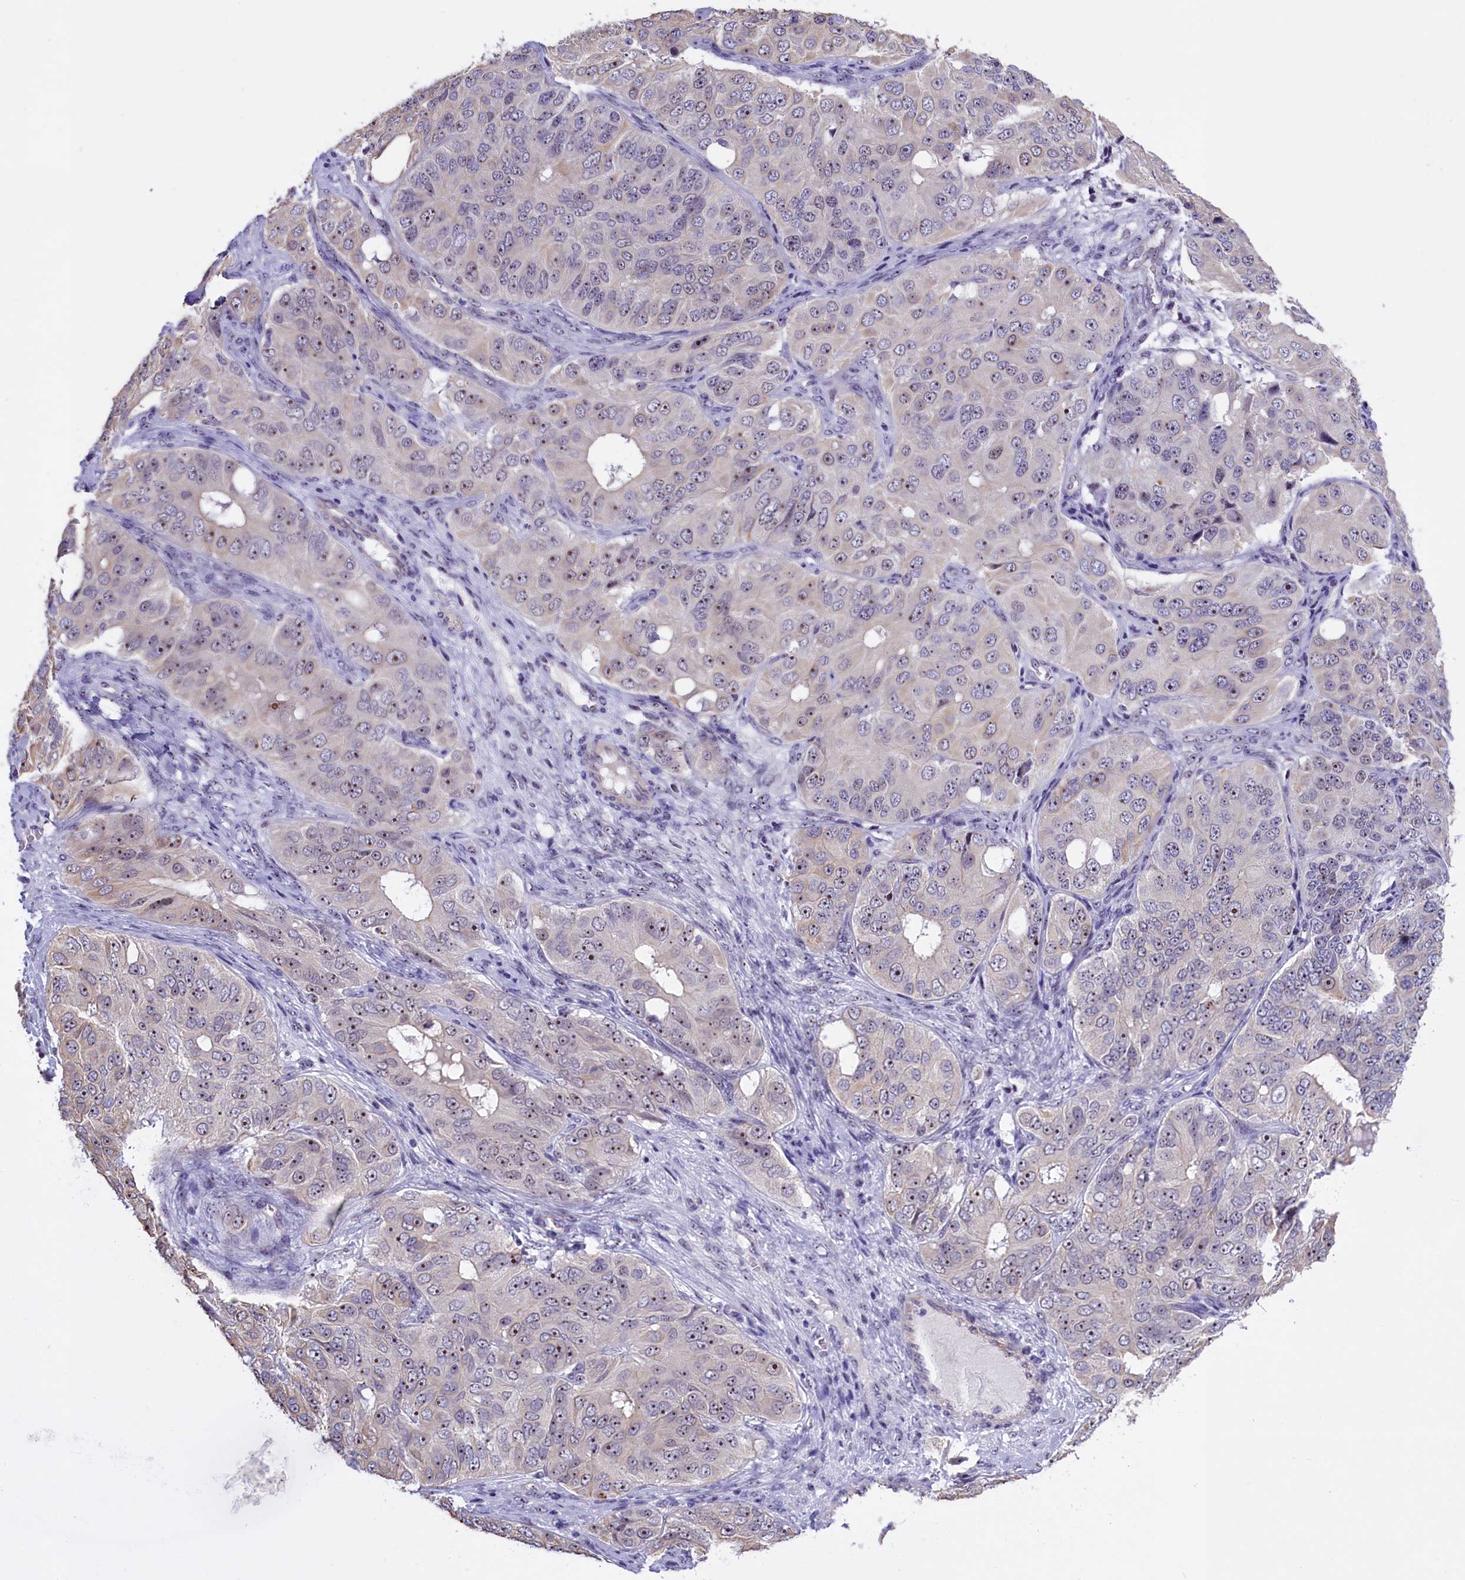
{"staining": {"intensity": "moderate", "quantity": "25%-75%", "location": "nuclear"}, "tissue": "ovarian cancer", "cell_type": "Tumor cells", "image_type": "cancer", "snomed": [{"axis": "morphology", "description": "Carcinoma, endometroid"}, {"axis": "topography", "description": "Ovary"}], "caption": "This histopathology image displays immunohistochemistry (IHC) staining of ovarian cancer, with medium moderate nuclear expression in approximately 25%-75% of tumor cells.", "gene": "TBL3", "patient": {"sex": "female", "age": 51}}